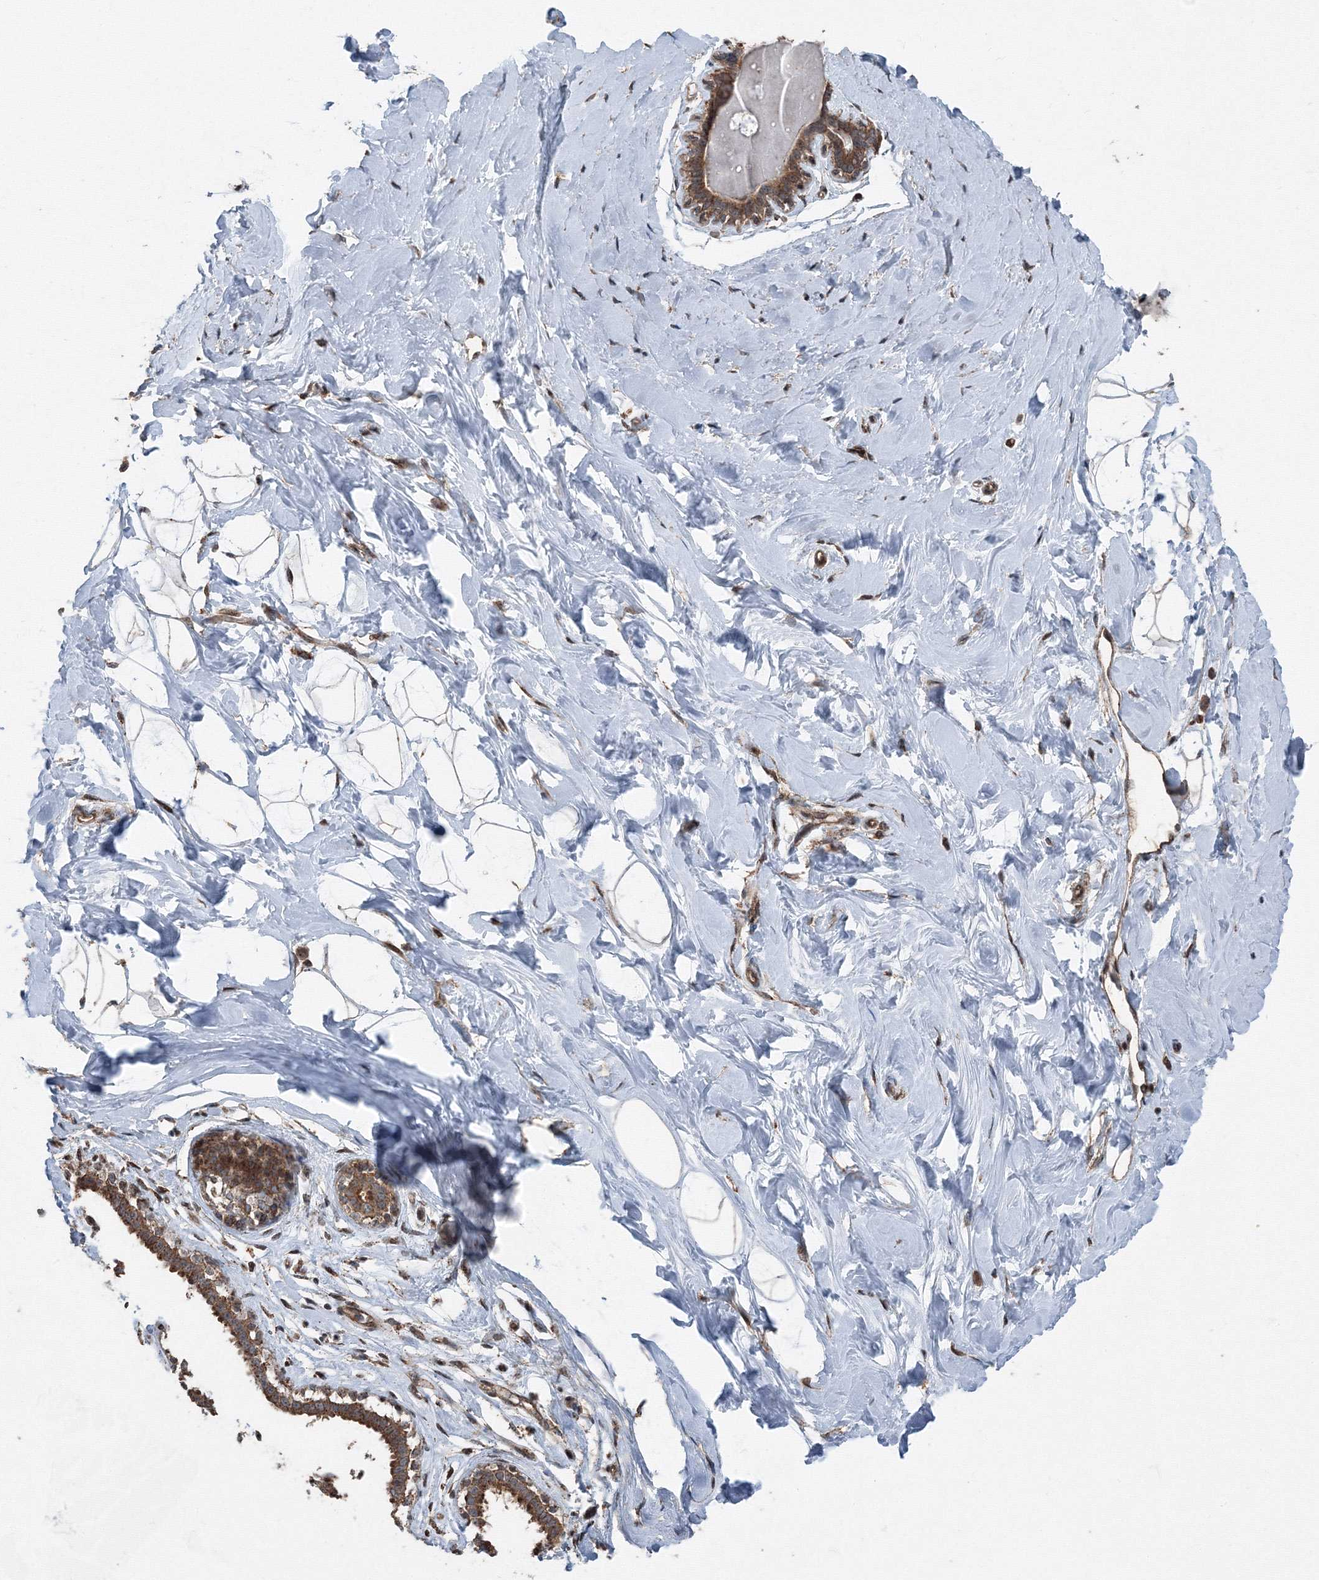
{"staining": {"intensity": "moderate", "quantity": ">75%", "location": "cytoplasmic/membranous"}, "tissue": "breast", "cell_type": "Adipocytes", "image_type": "normal", "snomed": [{"axis": "morphology", "description": "Normal tissue, NOS"}, {"axis": "morphology", "description": "Adenoma, NOS"}, {"axis": "topography", "description": "Breast"}], "caption": "This histopathology image demonstrates benign breast stained with IHC to label a protein in brown. The cytoplasmic/membranous of adipocytes show moderate positivity for the protein. Nuclei are counter-stained blue.", "gene": "AASDH", "patient": {"sex": "female", "age": 23}}